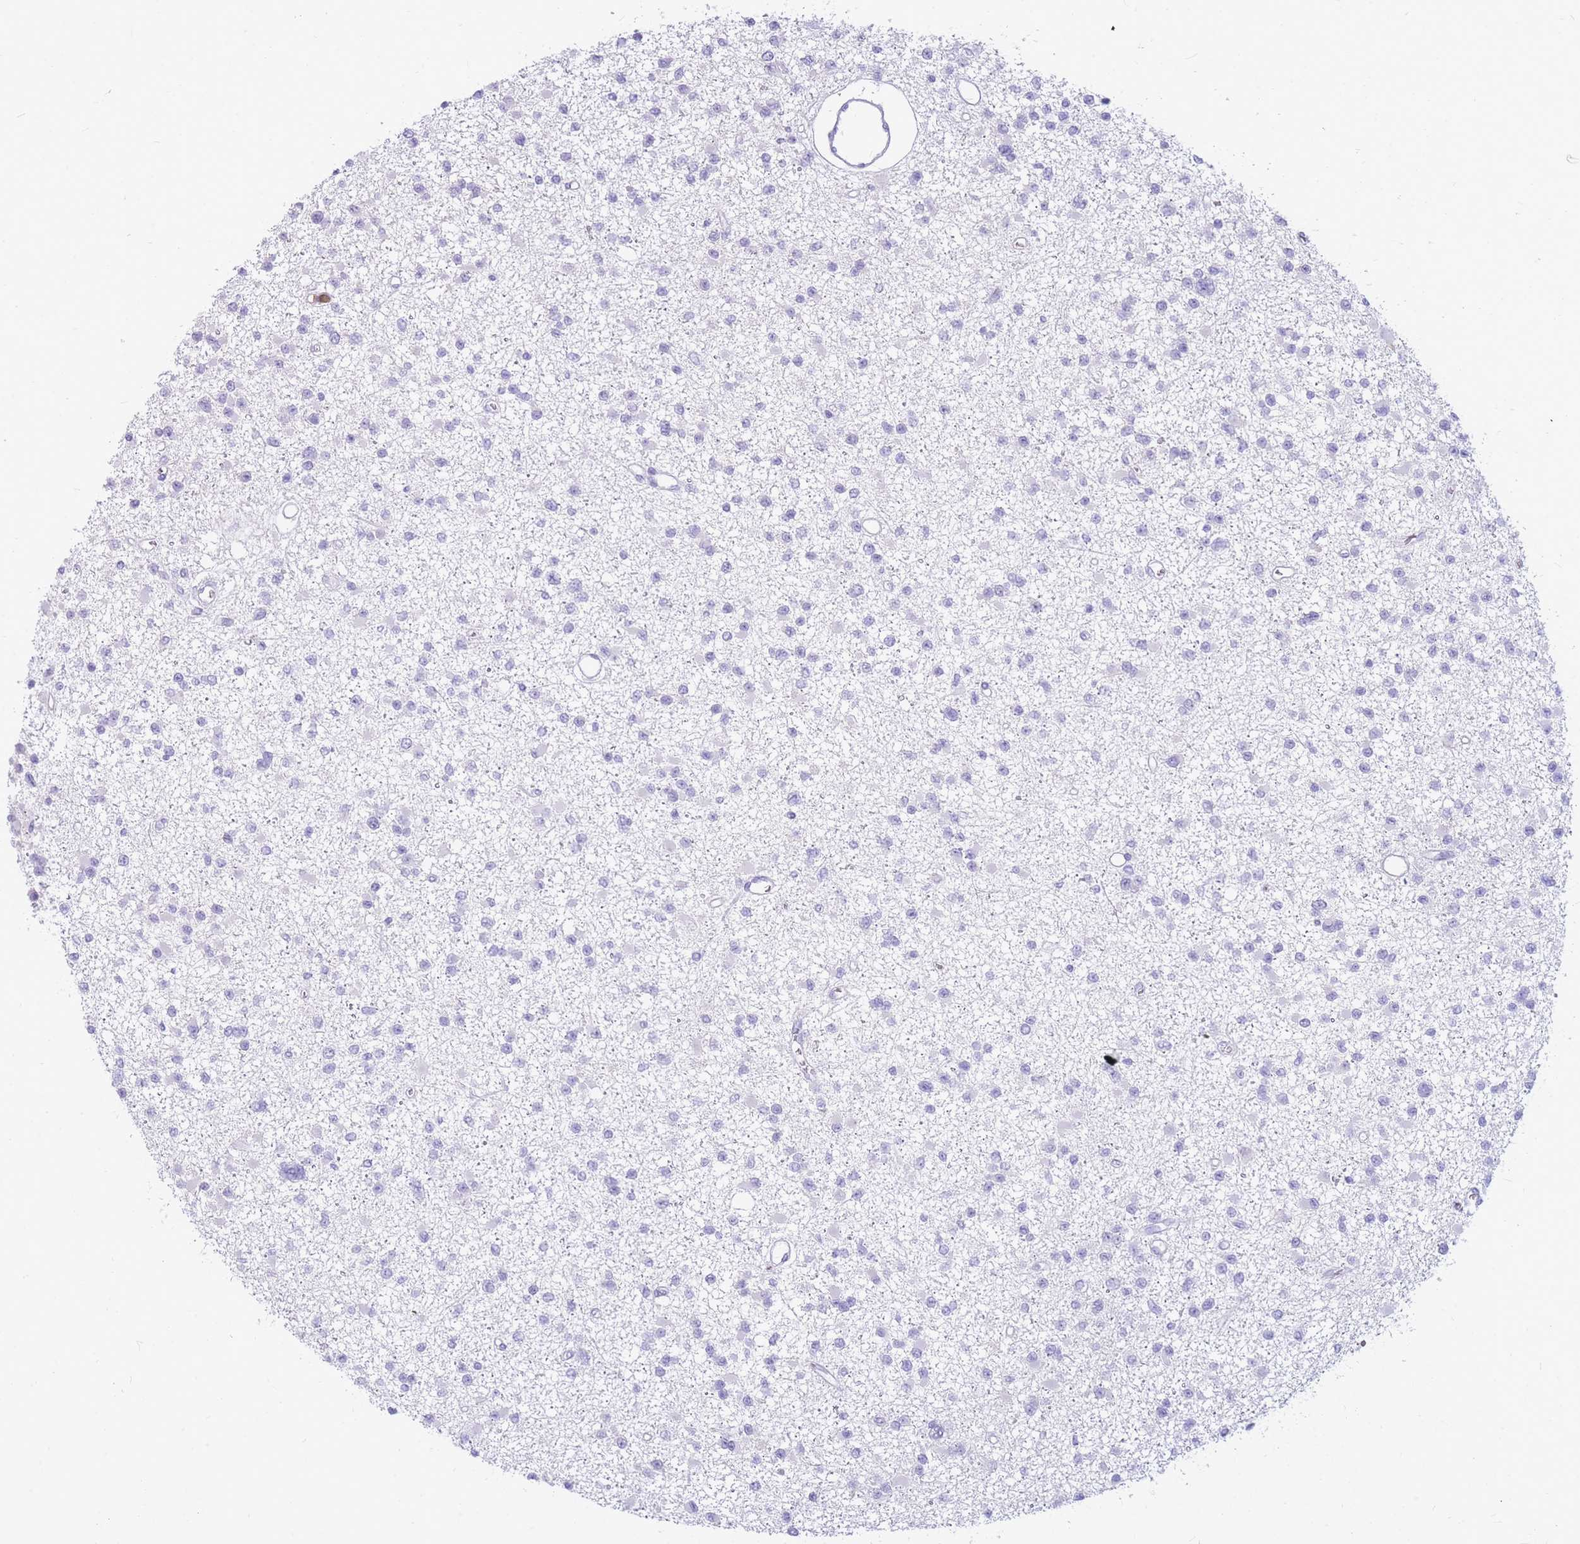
{"staining": {"intensity": "negative", "quantity": "none", "location": "none"}, "tissue": "glioma", "cell_type": "Tumor cells", "image_type": "cancer", "snomed": [{"axis": "morphology", "description": "Glioma, malignant, Low grade"}, {"axis": "topography", "description": "Brain"}], "caption": "A micrograph of human low-grade glioma (malignant) is negative for staining in tumor cells.", "gene": "TPSAB1", "patient": {"sex": "female", "age": 22}}